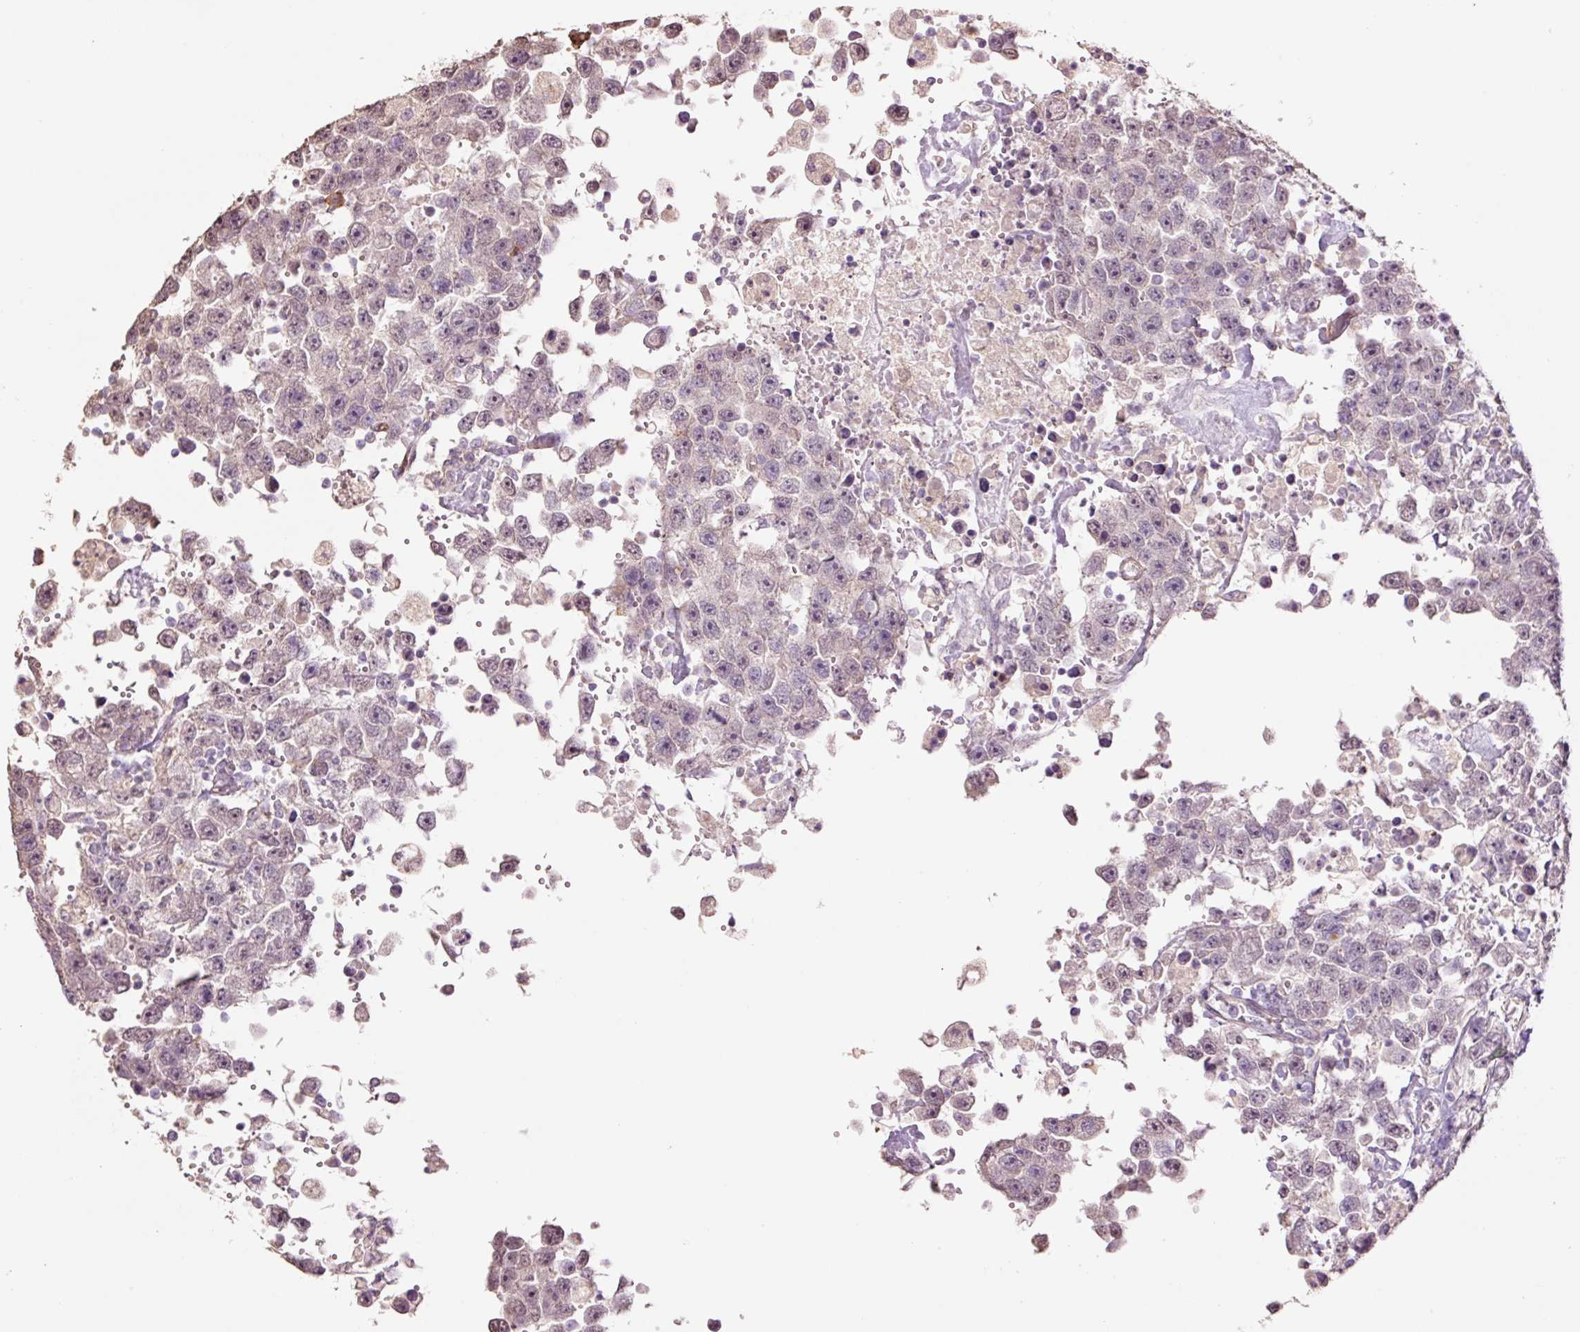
{"staining": {"intensity": "strong", "quantity": "<25%", "location": "cytoplasmic/membranous"}, "tissue": "testis cancer", "cell_type": "Tumor cells", "image_type": "cancer", "snomed": [{"axis": "morphology", "description": "Carcinoma, Embryonal, NOS"}, {"axis": "topography", "description": "Testis"}], "caption": "The immunohistochemical stain labels strong cytoplasmic/membranous positivity in tumor cells of testis cancer (embryonal carcinoma) tissue.", "gene": "SLC1A4", "patient": {"sex": "male", "age": 83}}